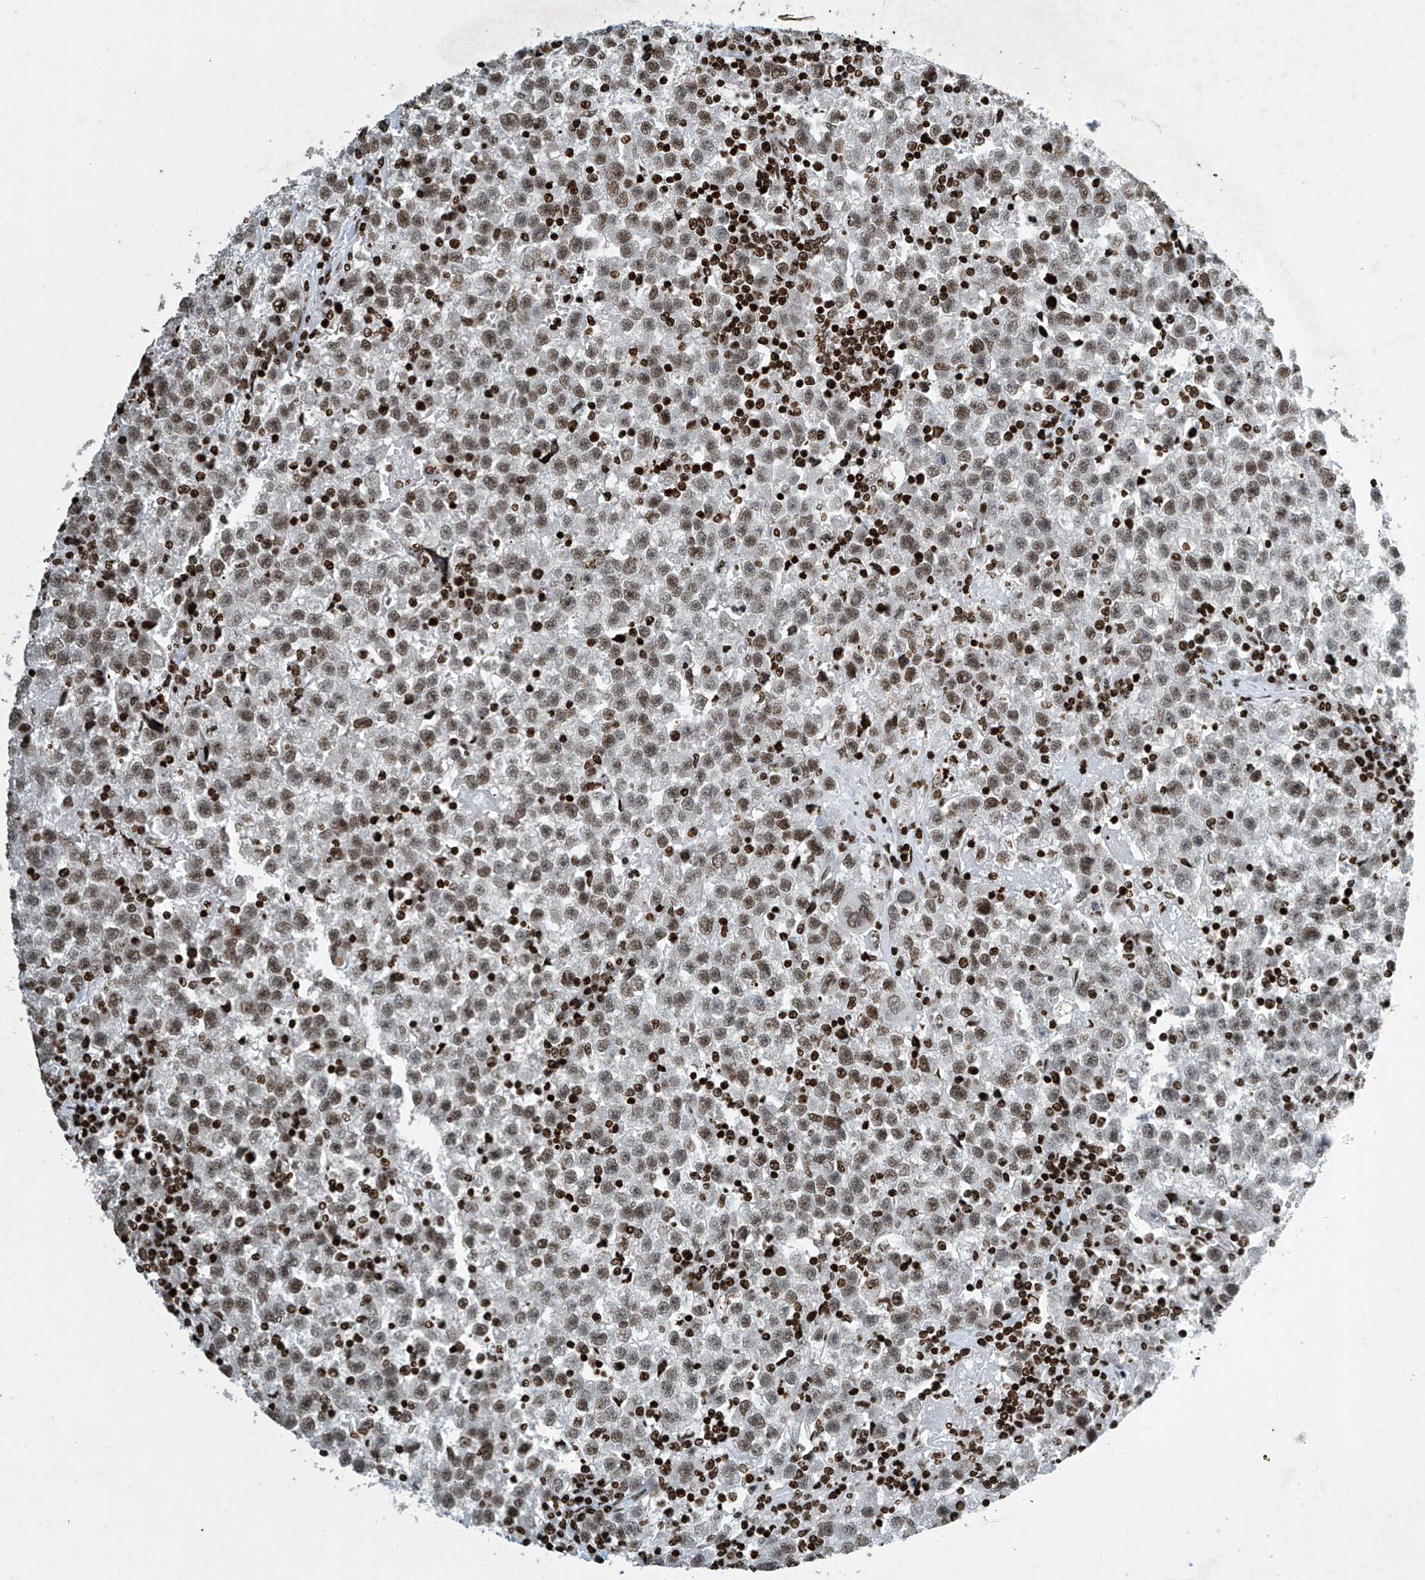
{"staining": {"intensity": "moderate", "quantity": ">75%", "location": "nuclear"}, "tissue": "testis cancer", "cell_type": "Tumor cells", "image_type": "cancer", "snomed": [{"axis": "morphology", "description": "Seminoma, NOS"}, {"axis": "topography", "description": "Testis"}], "caption": "Testis cancer stained with immunohistochemistry displays moderate nuclear staining in approximately >75% of tumor cells.", "gene": "H4C16", "patient": {"sex": "male", "age": 22}}